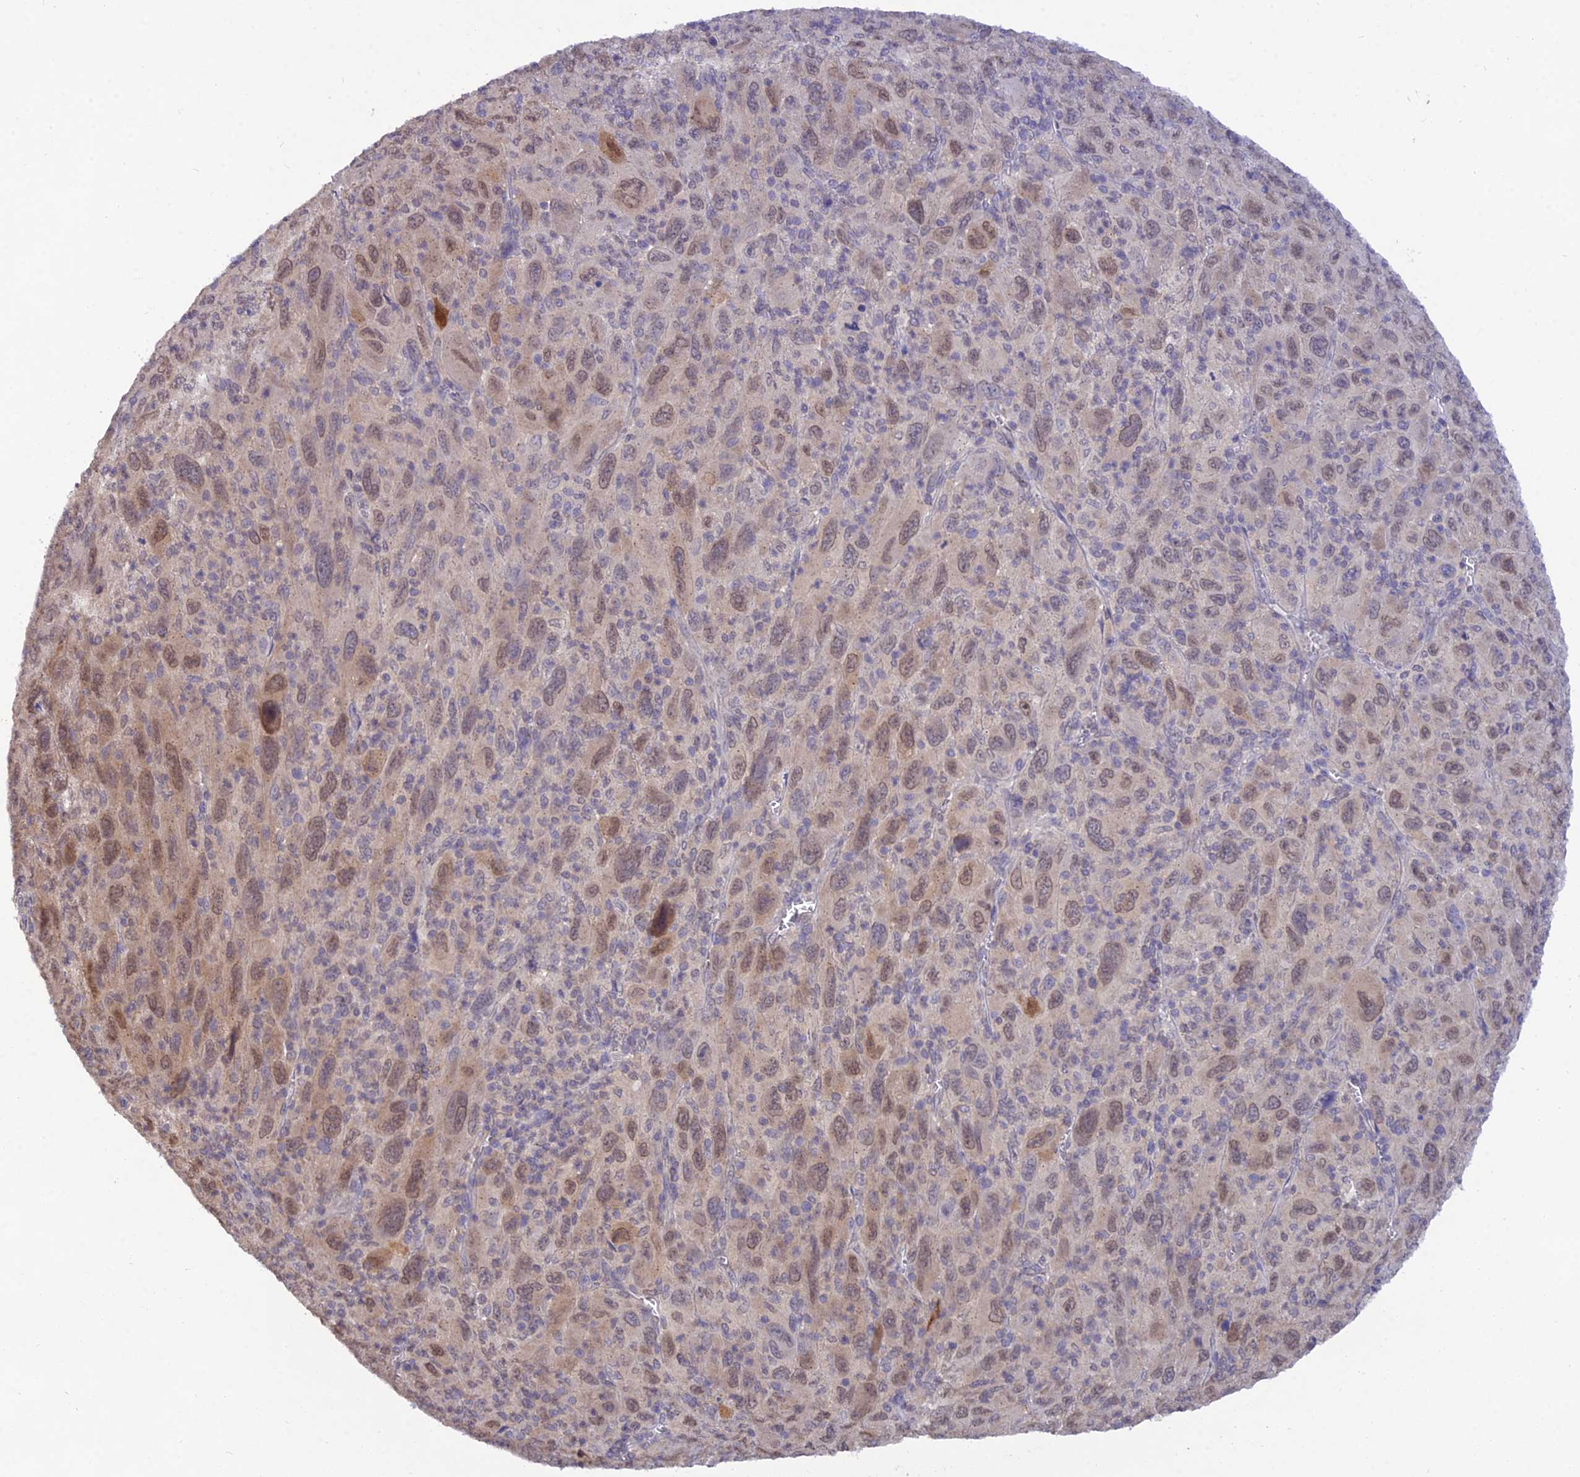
{"staining": {"intensity": "moderate", "quantity": ">75%", "location": "nuclear"}, "tissue": "melanoma", "cell_type": "Tumor cells", "image_type": "cancer", "snomed": [{"axis": "morphology", "description": "Malignant melanoma, Metastatic site"}, {"axis": "topography", "description": "Skin"}], "caption": "About >75% of tumor cells in malignant melanoma (metastatic site) display moderate nuclear protein staining as visualized by brown immunohistochemical staining.", "gene": "PGK1", "patient": {"sex": "female", "age": 56}}